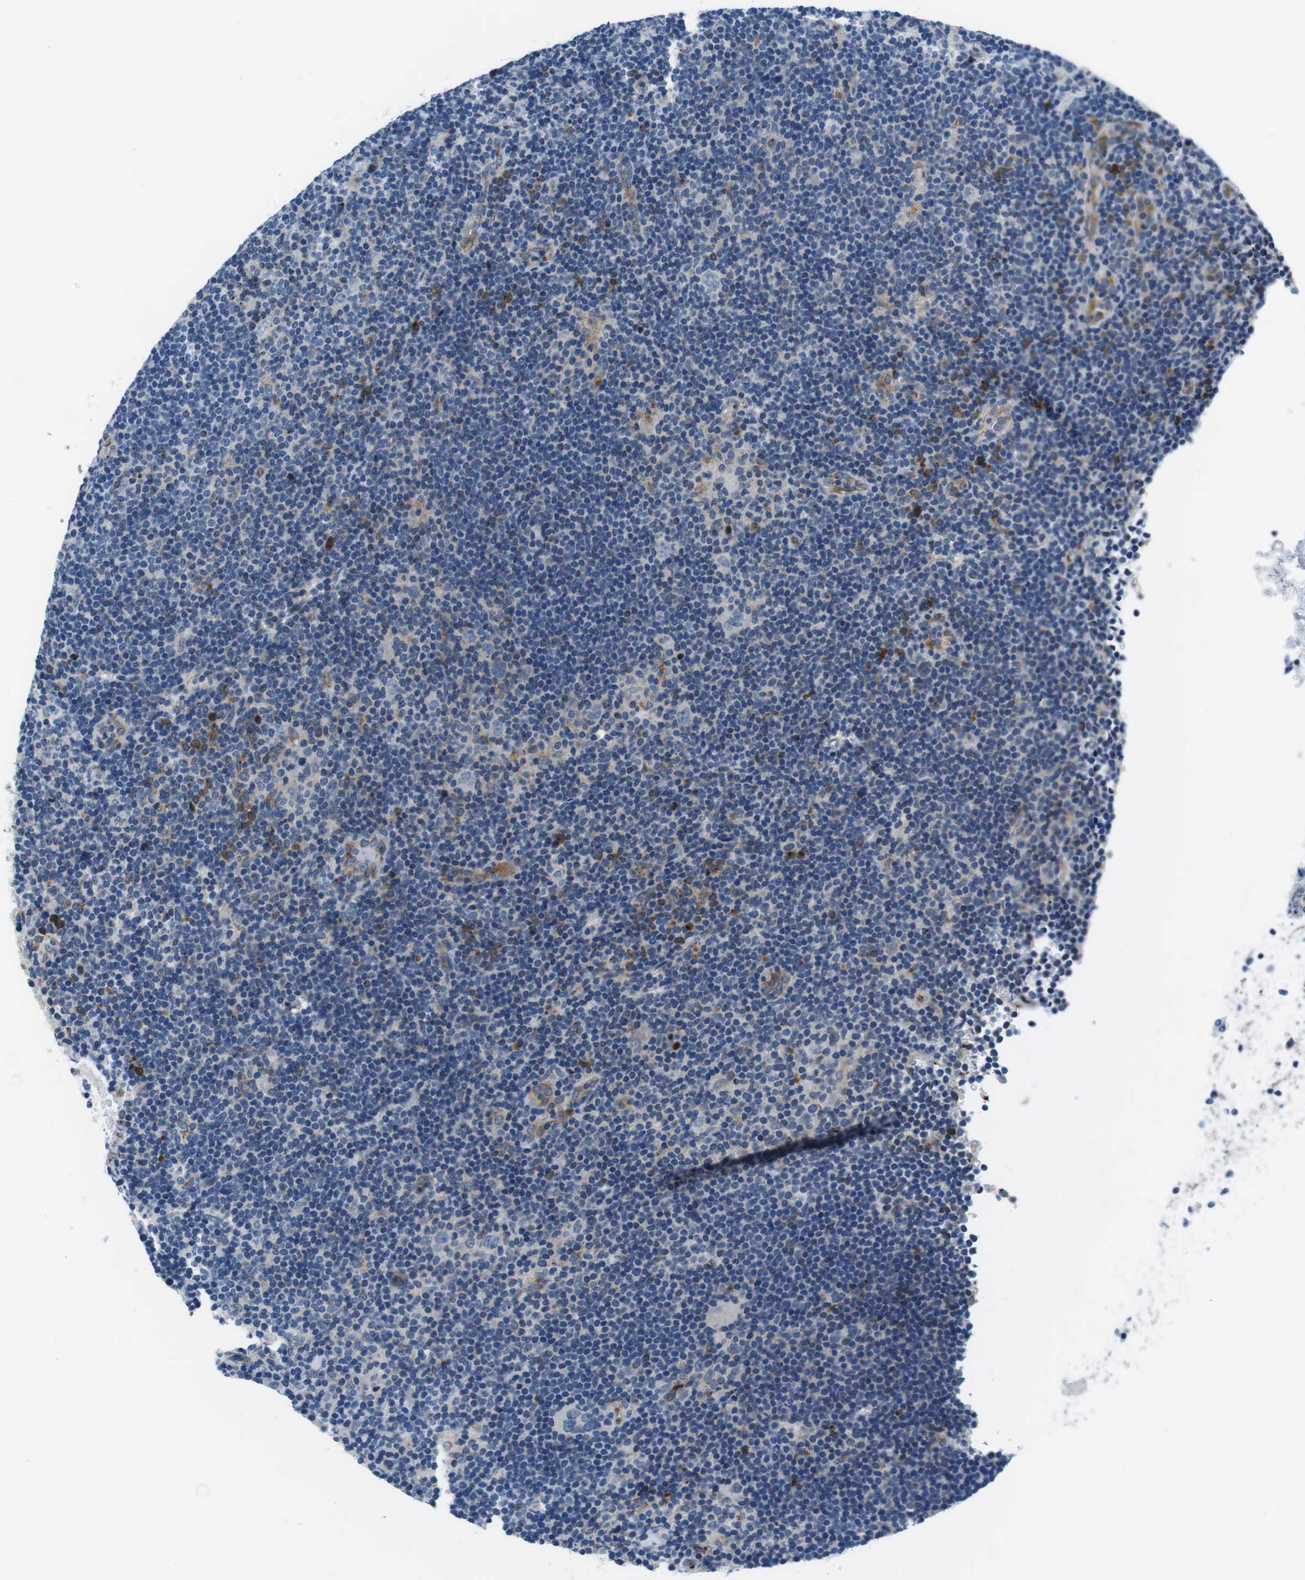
{"staining": {"intensity": "negative", "quantity": "none", "location": "none"}, "tissue": "lymphoma", "cell_type": "Tumor cells", "image_type": "cancer", "snomed": [{"axis": "morphology", "description": "Hodgkin's disease, NOS"}, {"axis": "topography", "description": "Lymph node"}], "caption": "Immunohistochemistry (IHC) histopathology image of neoplastic tissue: human Hodgkin's disease stained with DAB demonstrates no significant protein staining in tumor cells.", "gene": "NUCB2", "patient": {"sex": "female", "age": 57}}